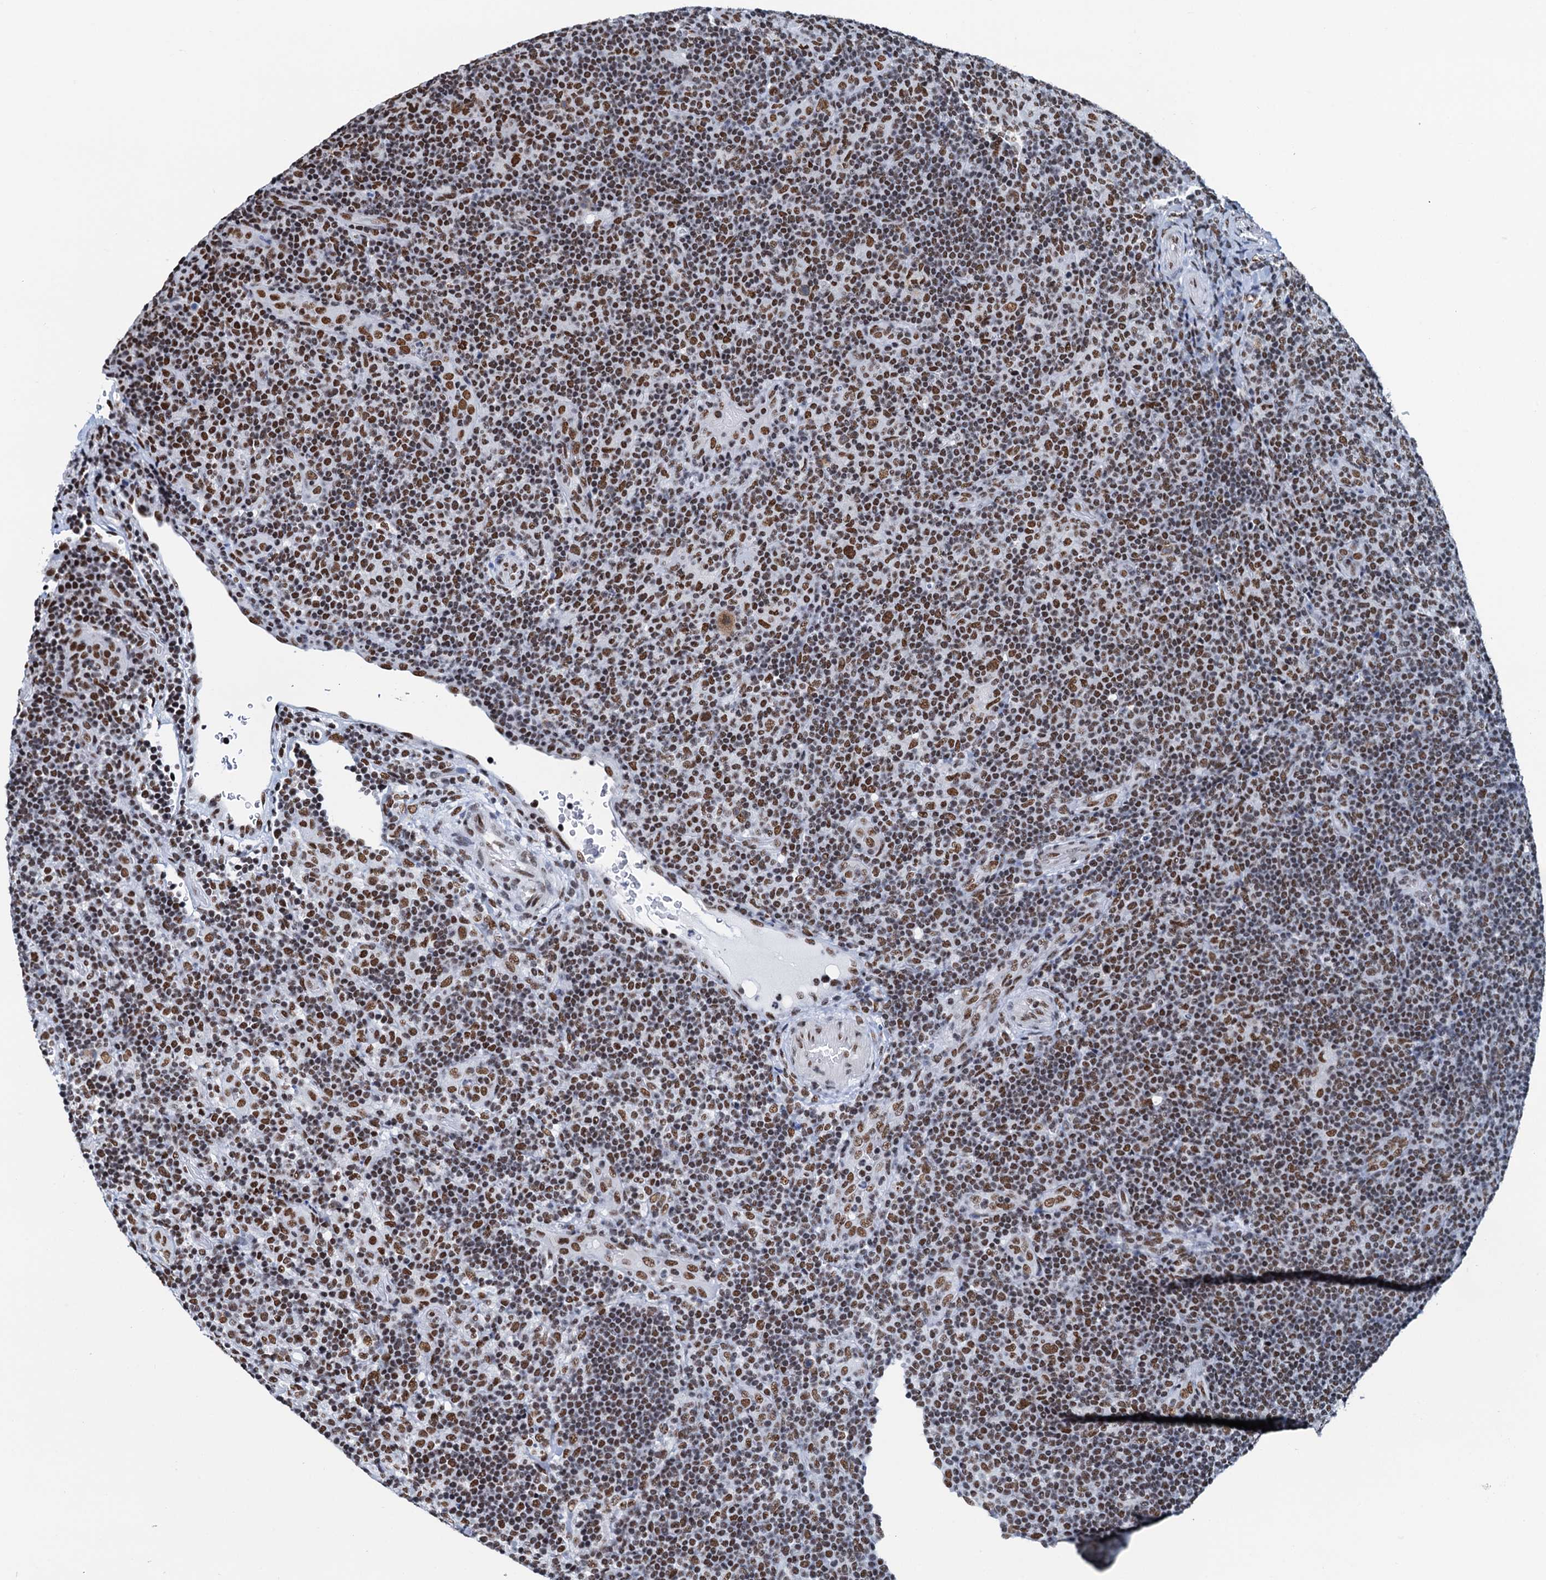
{"staining": {"intensity": "strong", "quantity": ">75%", "location": "nuclear"}, "tissue": "lymphoma", "cell_type": "Tumor cells", "image_type": "cancer", "snomed": [{"axis": "morphology", "description": "Hodgkin's disease, NOS"}, {"axis": "topography", "description": "Lymph node"}], "caption": "Hodgkin's disease stained for a protein shows strong nuclear positivity in tumor cells.", "gene": "SLTM", "patient": {"sex": "female", "age": 57}}